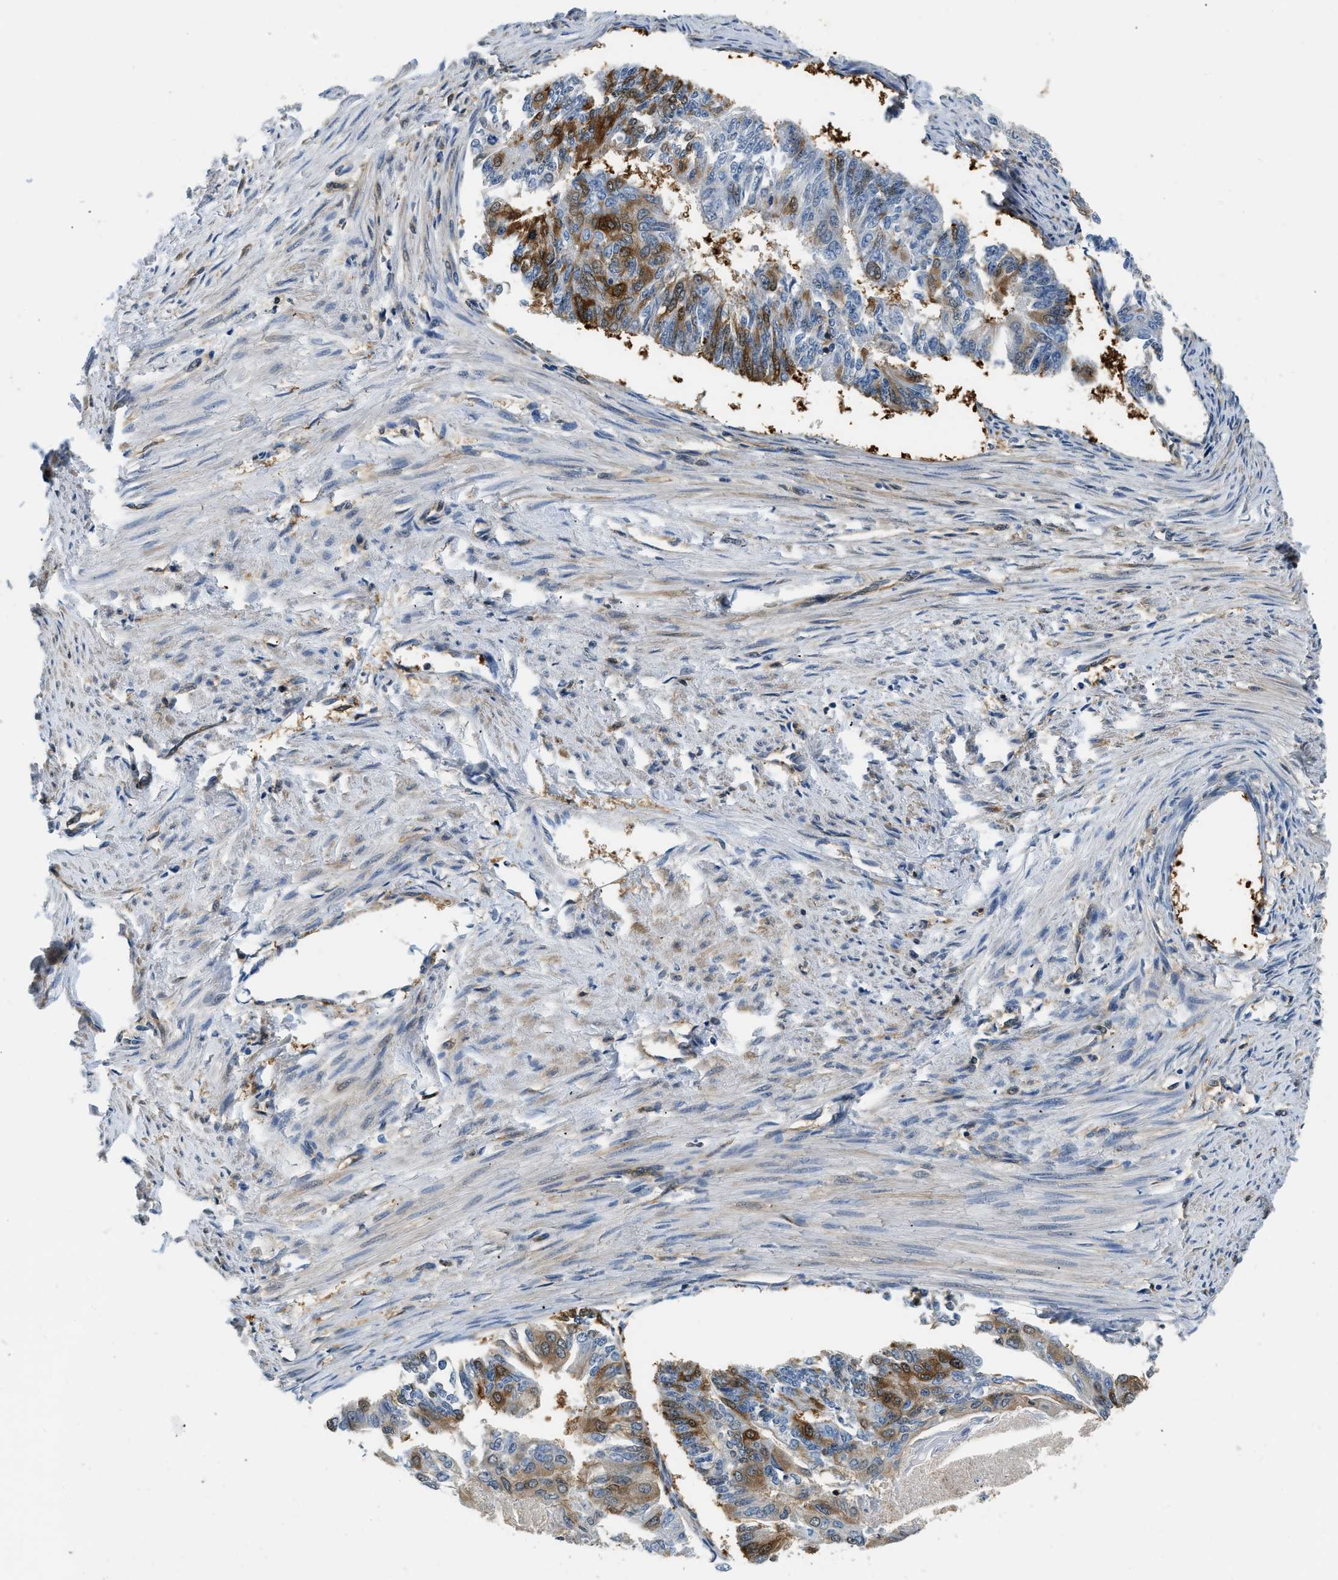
{"staining": {"intensity": "moderate", "quantity": "<25%", "location": "cytoplasmic/membranous,nuclear"}, "tissue": "endometrial cancer", "cell_type": "Tumor cells", "image_type": "cancer", "snomed": [{"axis": "morphology", "description": "Adenocarcinoma, NOS"}, {"axis": "topography", "description": "Endometrium"}], "caption": "Immunohistochemistry staining of adenocarcinoma (endometrial), which reveals low levels of moderate cytoplasmic/membranous and nuclear positivity in about <25% of tumor cells indicating moderate cytoplasmic/membranous and nuclear protein positivity. The staining was performed using DAB (3,3'-diaminobenzidine) (brown) for protein detection and nuclei were counterstained in hematoxylin (blue).", "gene": "EIF4EBP2", "patient": {"sex": "female", "age": 32}}